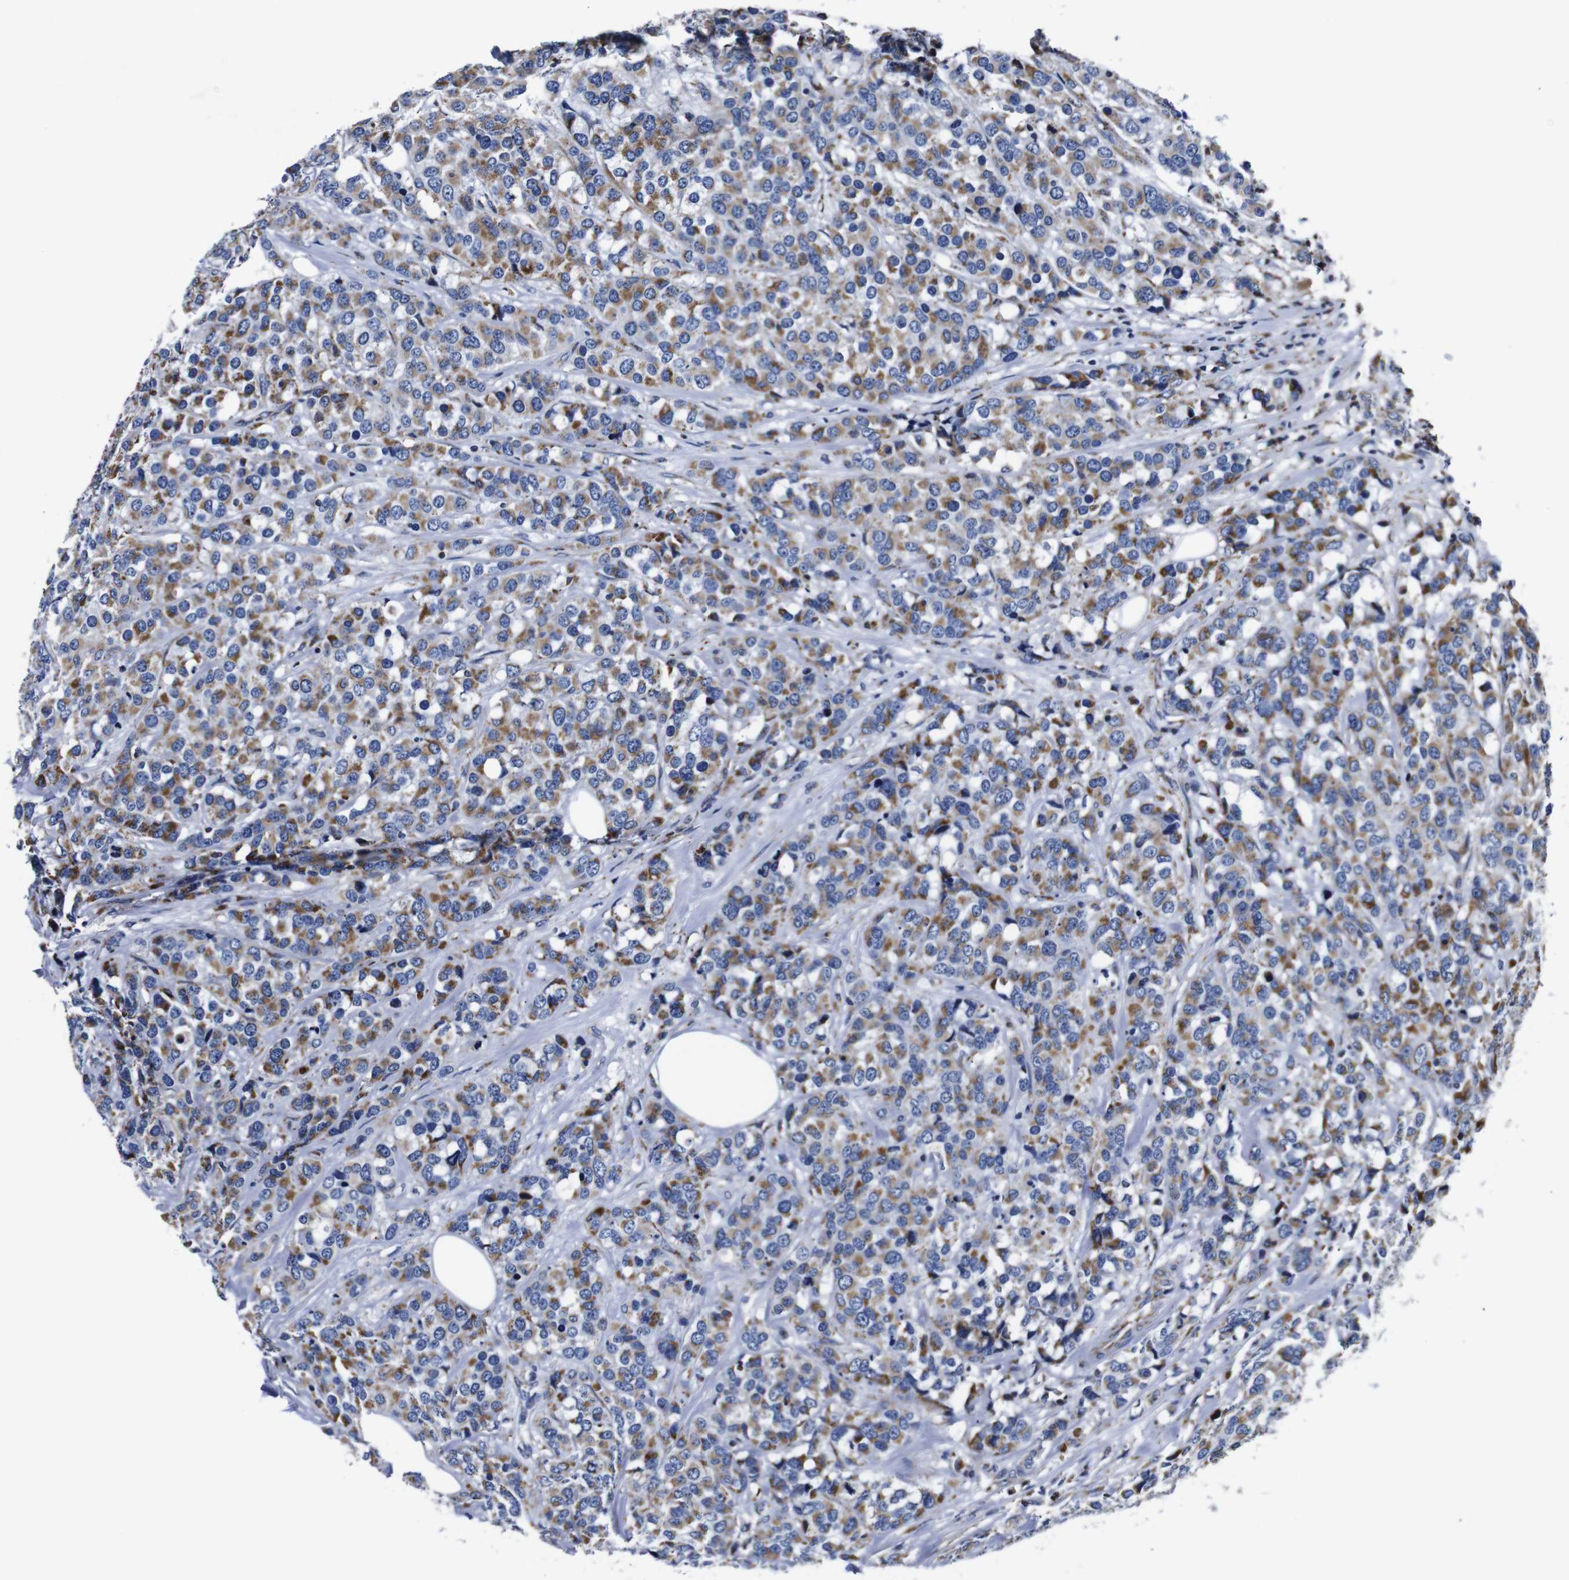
{"staining": {"intensity": "moderate", "quantity": ">75%", "location": "cytoplasmic/membranous"}, "tissue": "breast cancer", "cell_type": "Tumor cells", "image_type": "cancer", "snomed": [{"axis": "morphology", "description": "Lobular carcinoma"}, {"axis": "topography", "description": "Breast"}], "caption": "Immunohistochemical staining of human breast lobular carcinoma shows medium levels of moderate cytoplasmic/membranous protein staining in approximately >75% of tumor cells.", "gene": "FKBP9", "patient": {"sex": "female", "age": 59}}